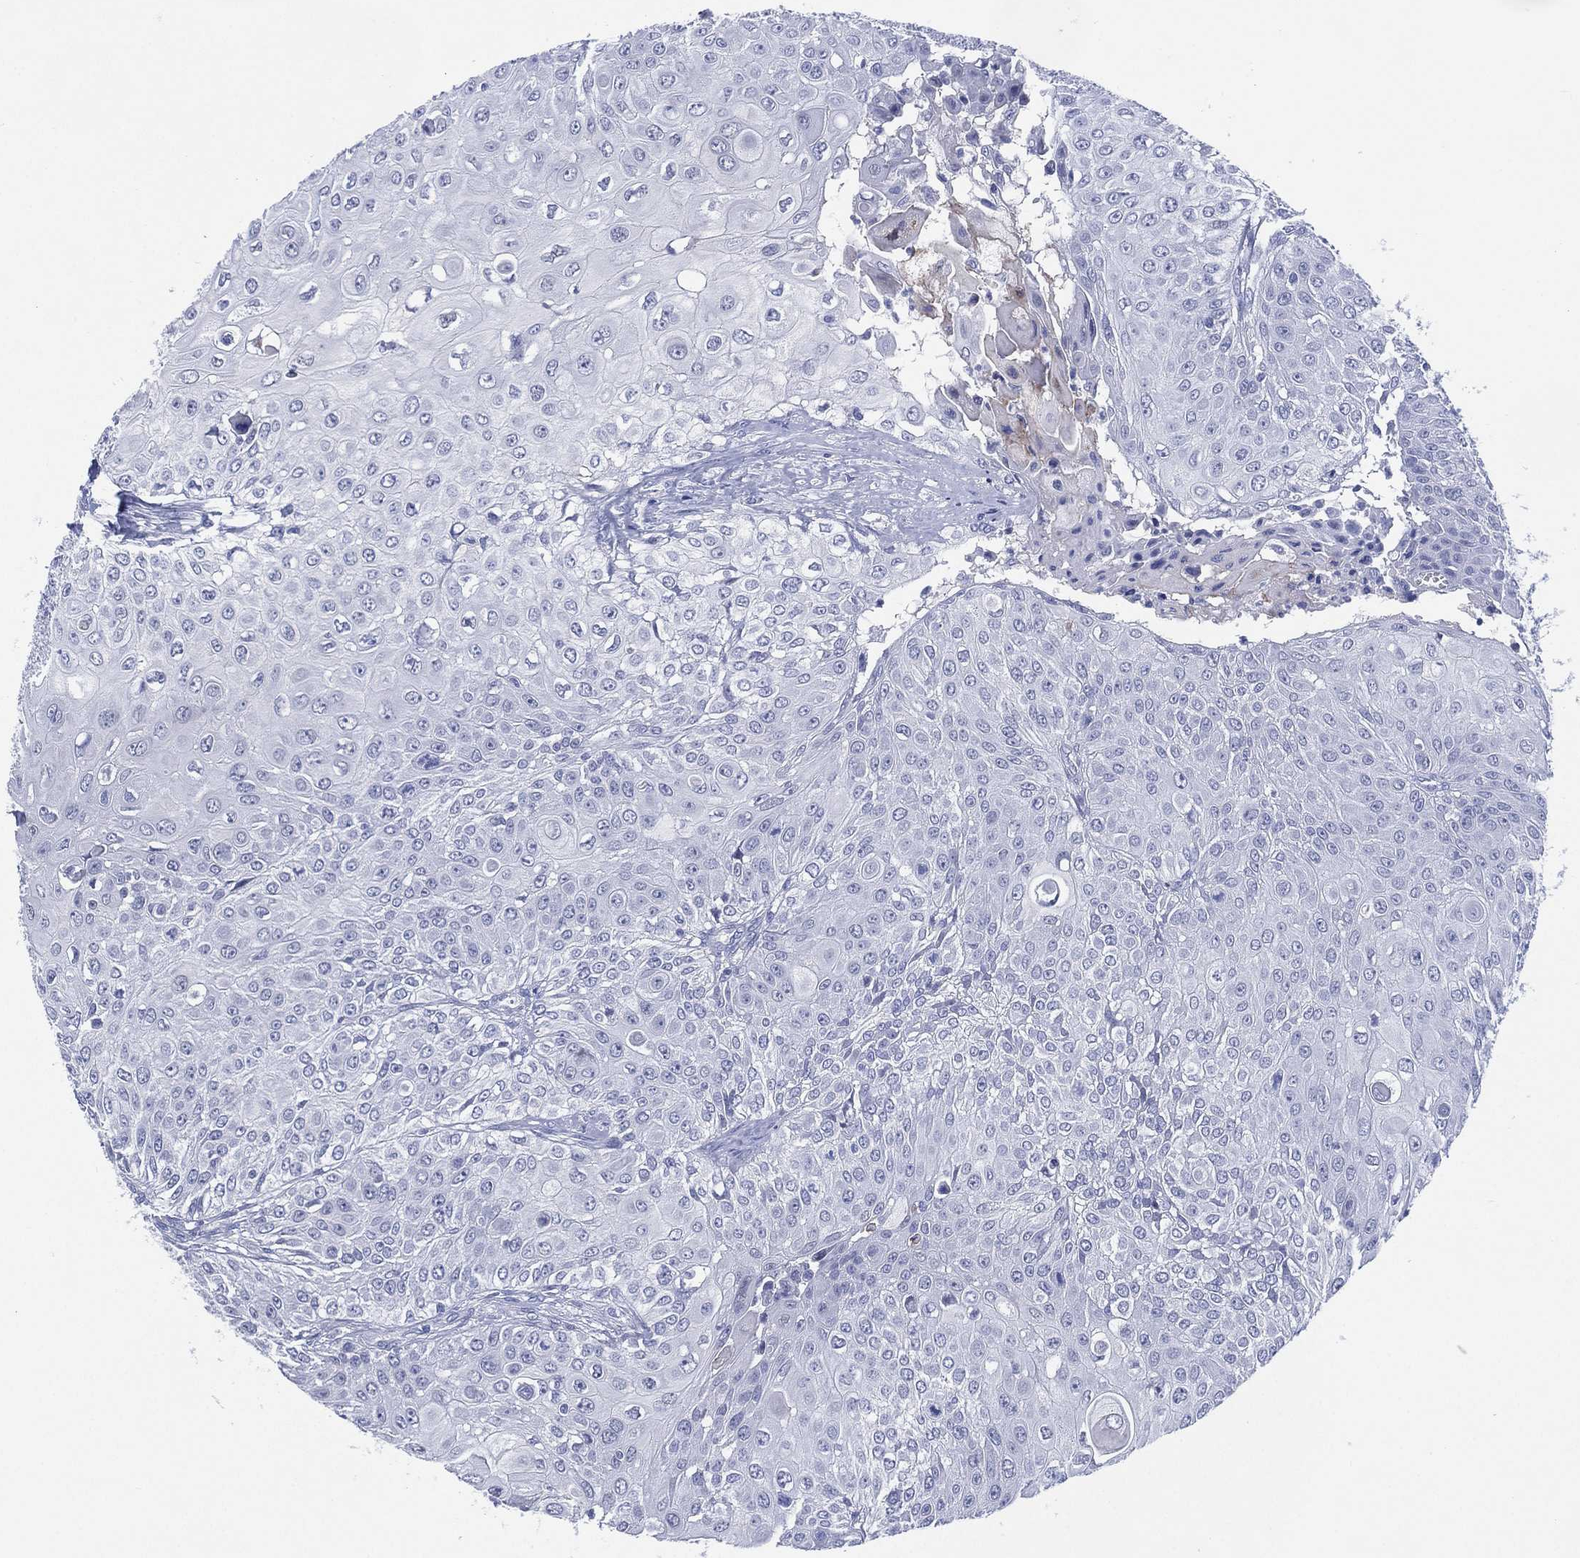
{"staining": {"intensity": "negative", "quantity": "none", "location": "none"}, "tissue": "urothelial cancer", "cell_type": "Tumor cells", "image_type": "cancer", "snomed": [{"axis": "morphology", "description": "Urothelial carcinoma, High grade"}, {"axis": "topography", "description": "Urinary bladder"}], "caption": "High-grade urothelial carcinoma was stained to show a protein in brown. There is no significant positivity in tumor cells.", "gene": "TMEM247", "patient": {"sex": "female", "age": 79}}